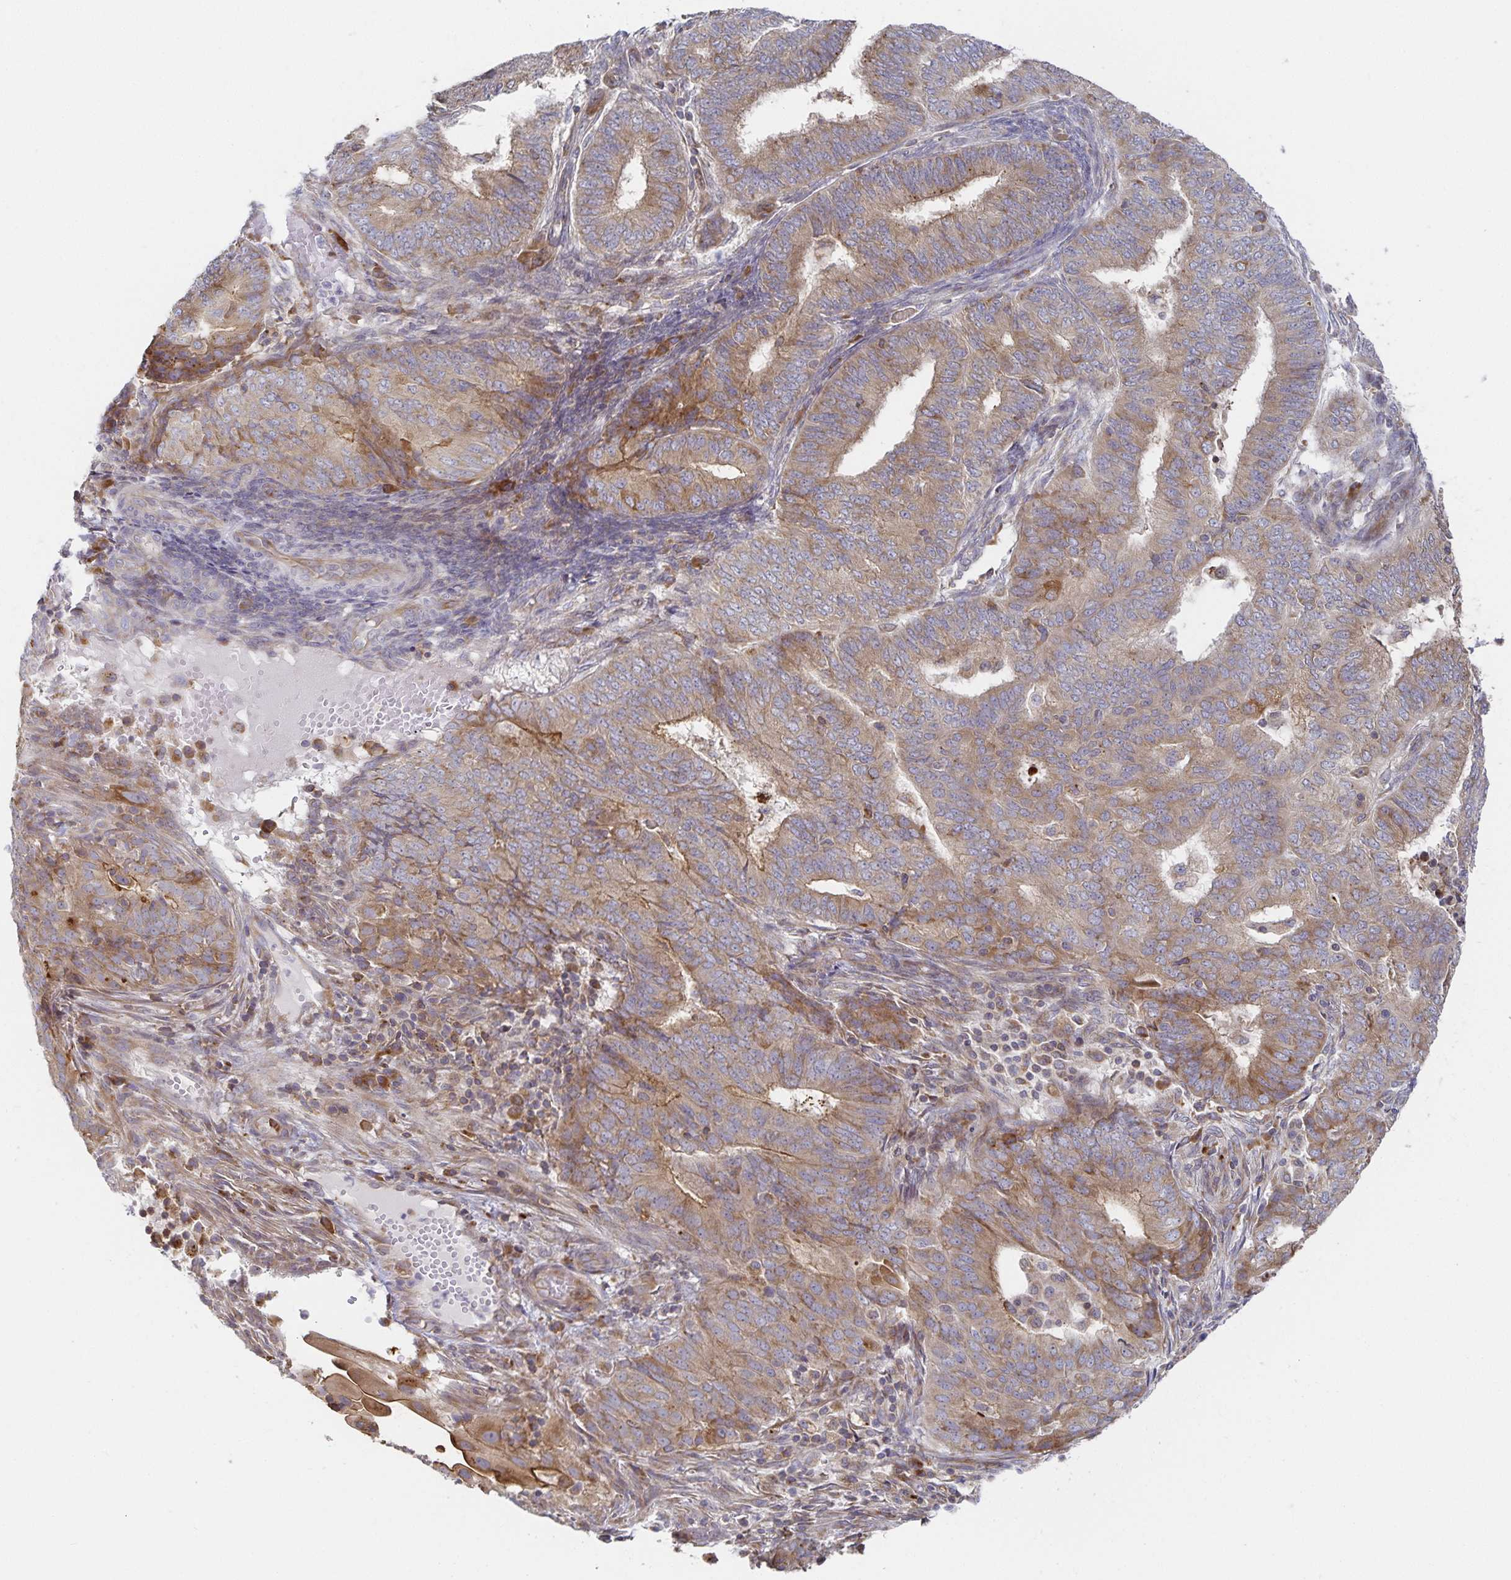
{"staining": {"intensity": "weak", "quantity": ">75%", "location": "cytoplasmic/membranous"}, "tissue": "endometrial cancer", "cell_type": "Tumor cells", "image_type": "cancer", "snomed": [{"axis": "morphology", "description": "Adenocarcinoma, NOS"}, {"axis": "topography", "description": "Endometrium"}], "caption": "Endometrial adenocarcinoma stained with DAB (3,3'-diaminobenzidine) immunohistochemistry (IHC) shows low levels of weak cytoplasmic/membranous positivity in about >75% of tumor cells. (Brightfield microscopy of DAB IHC at high magnification).", "gene": "NOMO1", "patient": {"sex": "female", "age": 62}}